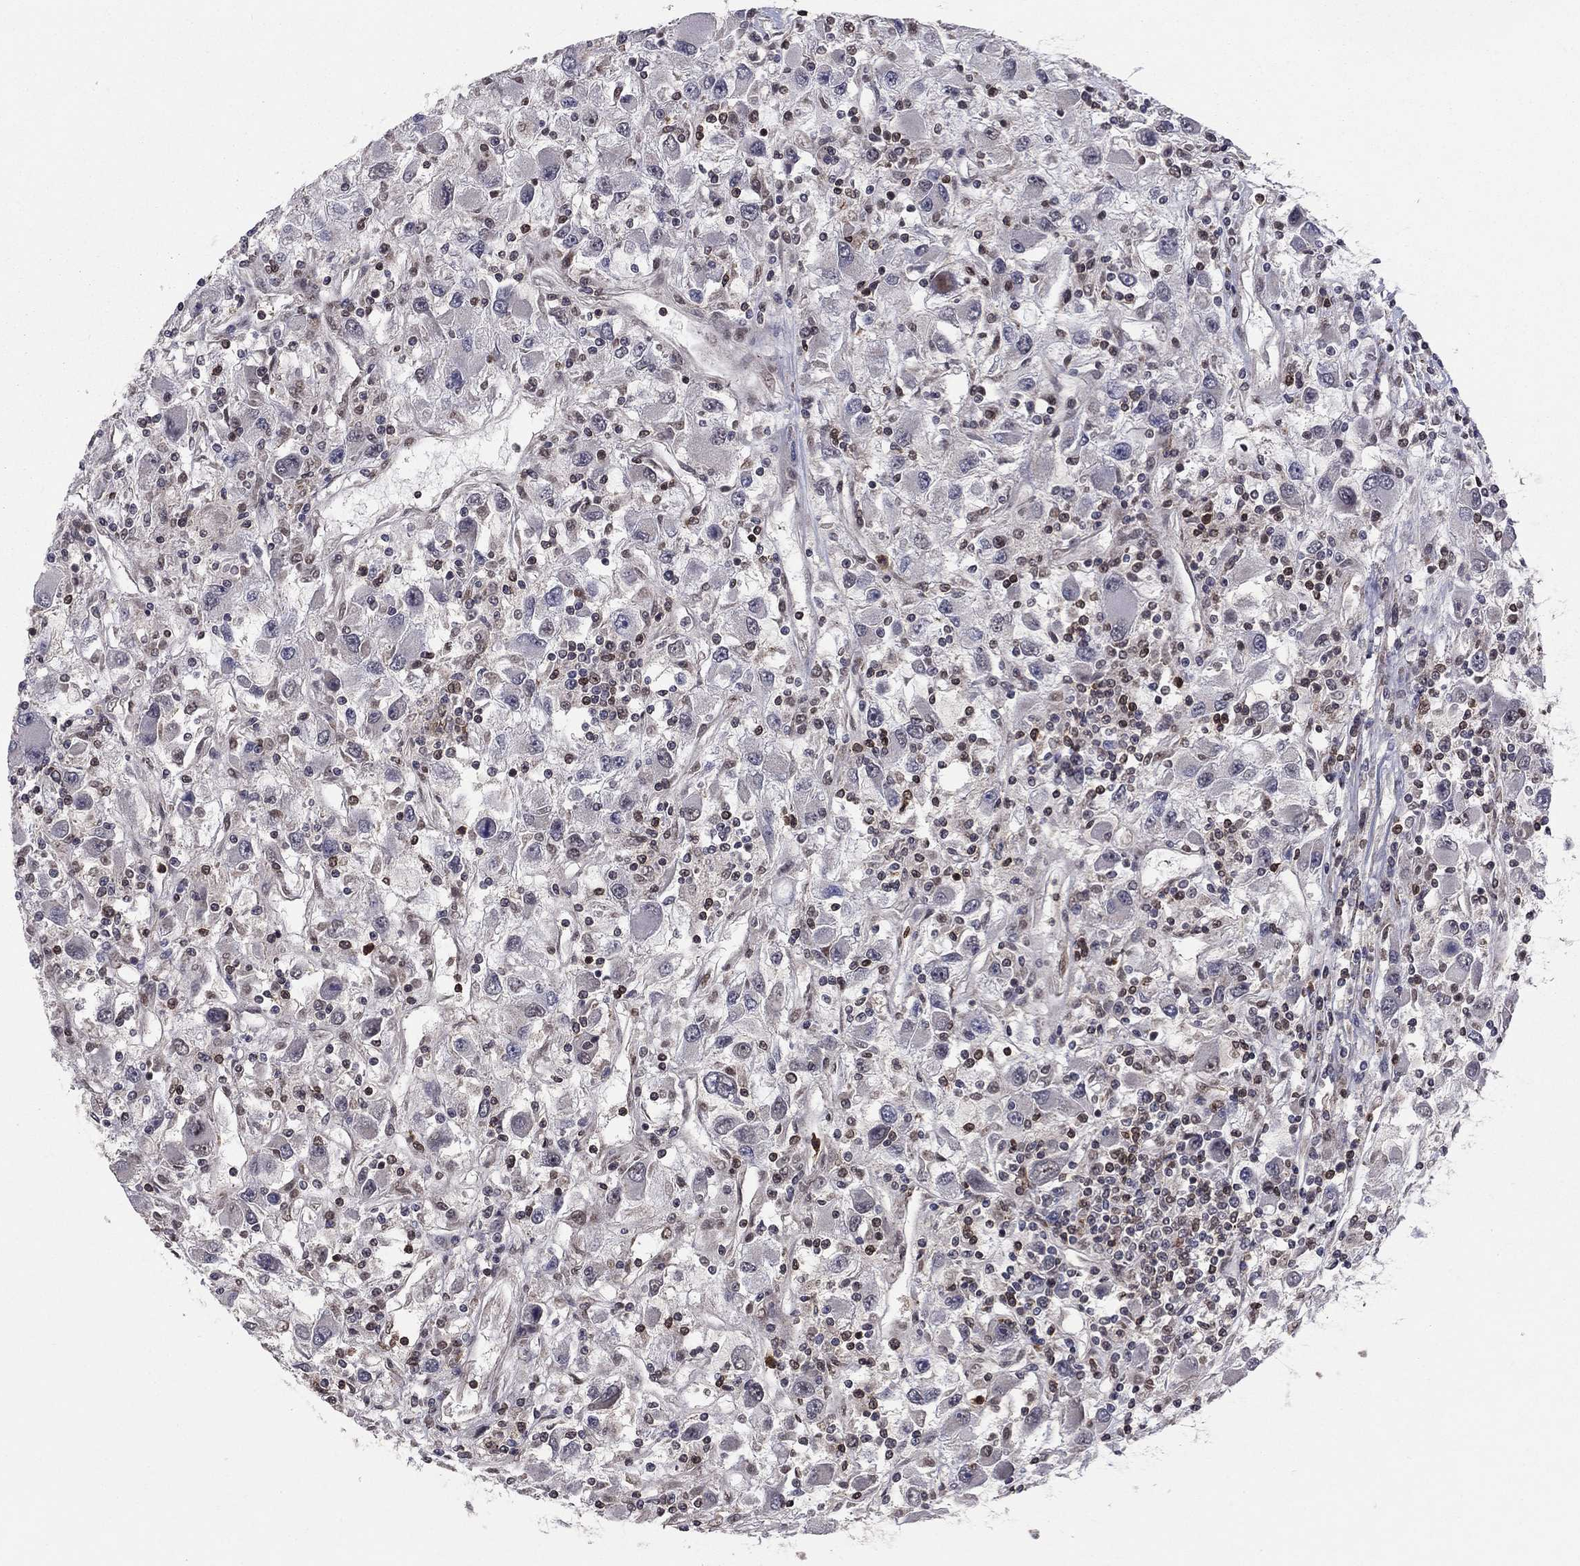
{"staining": {"intensity": "negative", "quantity": "none", "location": "none"}, "tissue": "renal cancer", "cell_type": "Tumor cells", "image_type": "cancer", "snomed": [{"axis": "morphology", "description": "Adenocarcinoma, NOS"}, {"axis": "topography", "description": "Kidney"}], "caption": "Immunohistochemistry histopathology image of neoplastic tissue: adenocarcinoma (renal) stained with DAB (3,3'-diaminobenzidine) demonstrates no significant protein positivity in tumor cells.", "gene": "SSX2IP", "patient": {"sex": "female", "age": 67}}